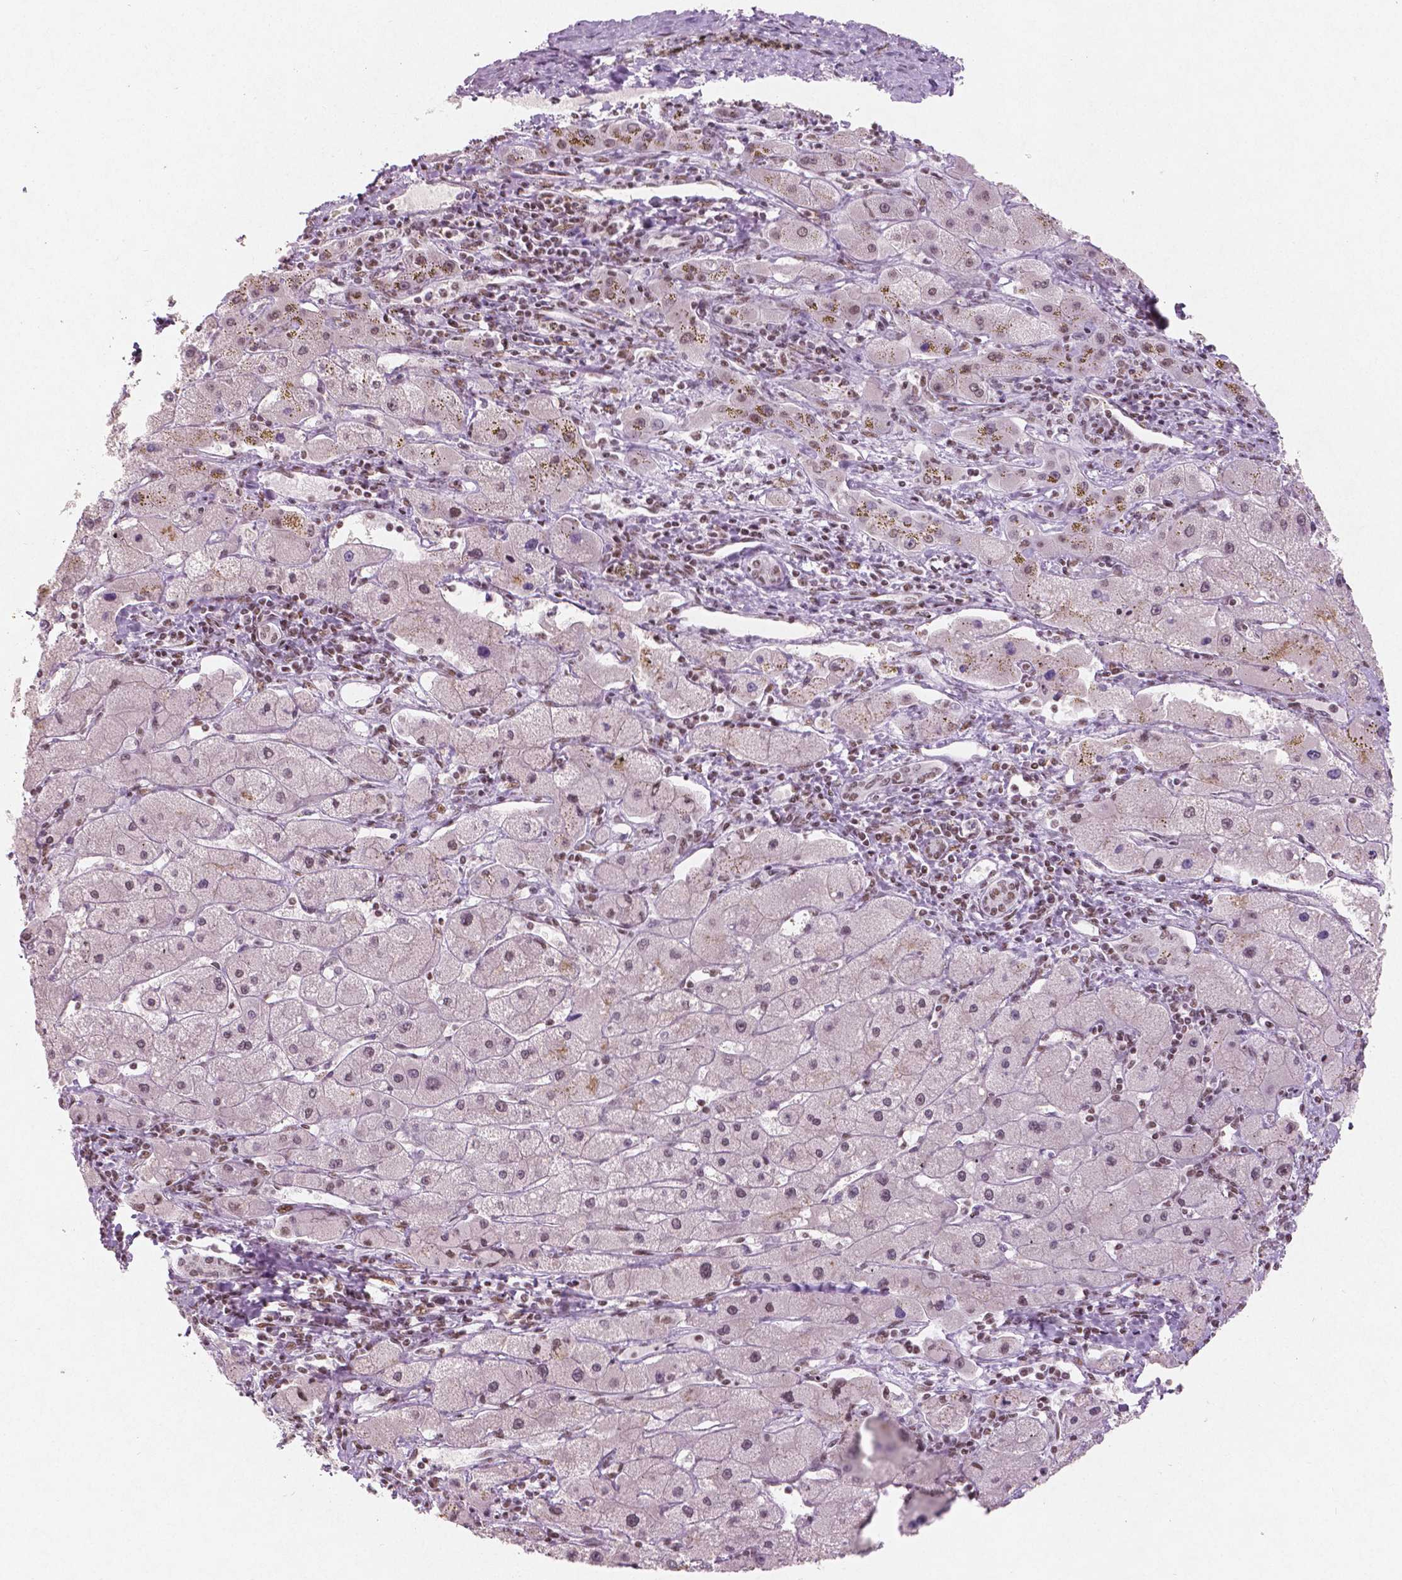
{"staining": {"intensity": "weak", "quantity": "<25%", "location": "cytoplasmic/membranous,nuclear"}, "tissue": "liver cancer", "cell_type": "Tumor cells", "image_type": "cancer", "snomed": [{"axis": "morphology", "description": "Carcinoma, Hepatocellular, NOS"}, {"axis": "topography", "description": "Liver"}], "caption": "Immunohistochemistry histopathology image of neoplastic tissue: hepatocellular carcinoma (liver) stained with DAB (3,3'-diaminobenzidine) reveals no significant protein positivity in tumor cells. (Stains: DAB (3,3'-diaminobenzidine) IHC with hematoxylin counter stain, Microscopy: brightfield microscopy at high magnification).", "gene": "BRD4", "patient": {"sex": "female", "age": 82}}